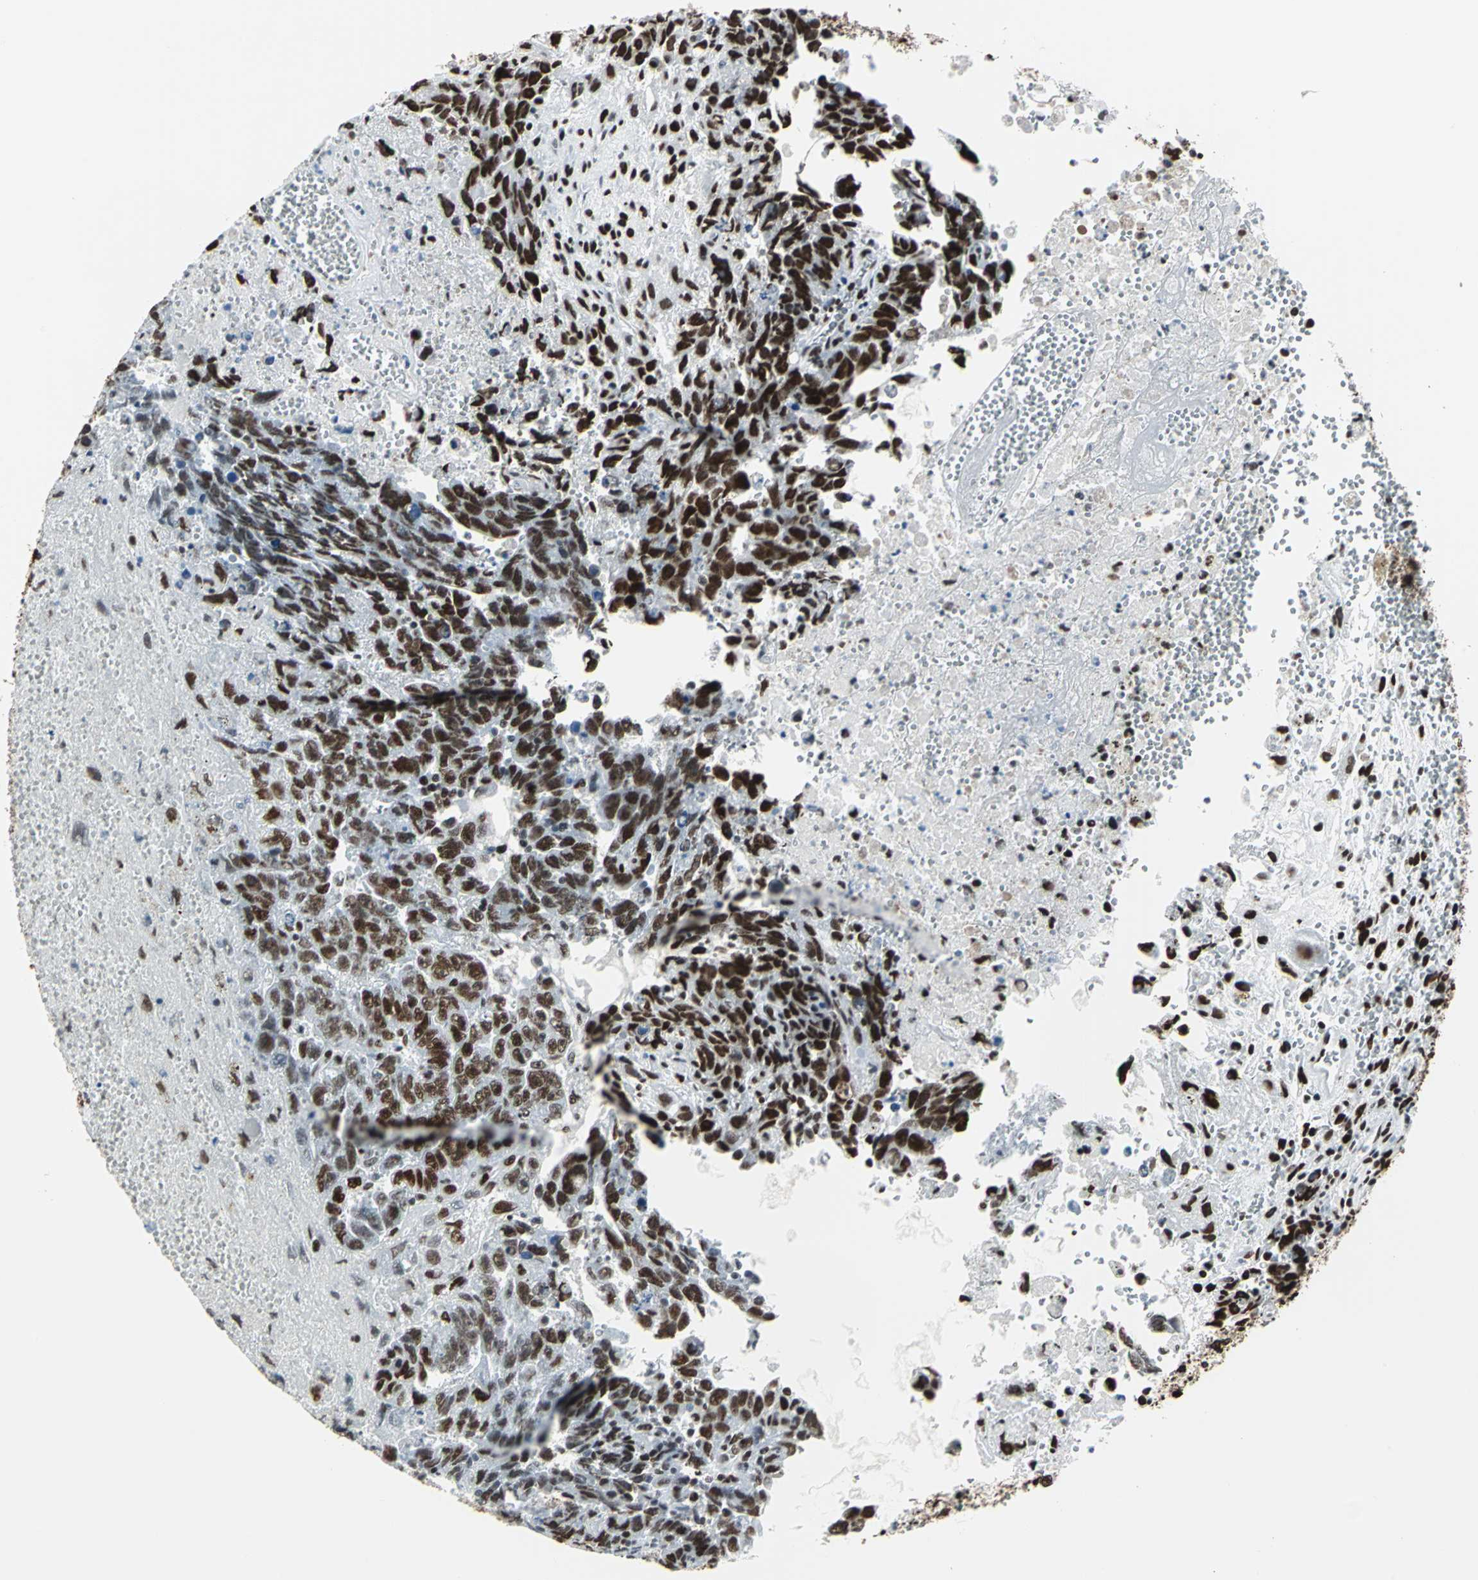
{"staining": {"intensity": "strong", "quantity": ">75%", "location": "nuclear"}, "tissue": "testis cancer", "cell_type": "Tumor cells", "image_type": "cancer", "snomed": [{"axis": "morphology", "description": "Carcinoma, Embryonal, NOS"}, {"axis": "topography", "description": "Testis"}], "caption": "High-power microscopy captured an immunohistochemistry (IHC) micrograph of embryonal carcinoma (testis), revealing strong nuclear staining in approximately >75% of tumor cells.", "gene": "HDAC2", "patient": {"sex": "male", "age": 28}}